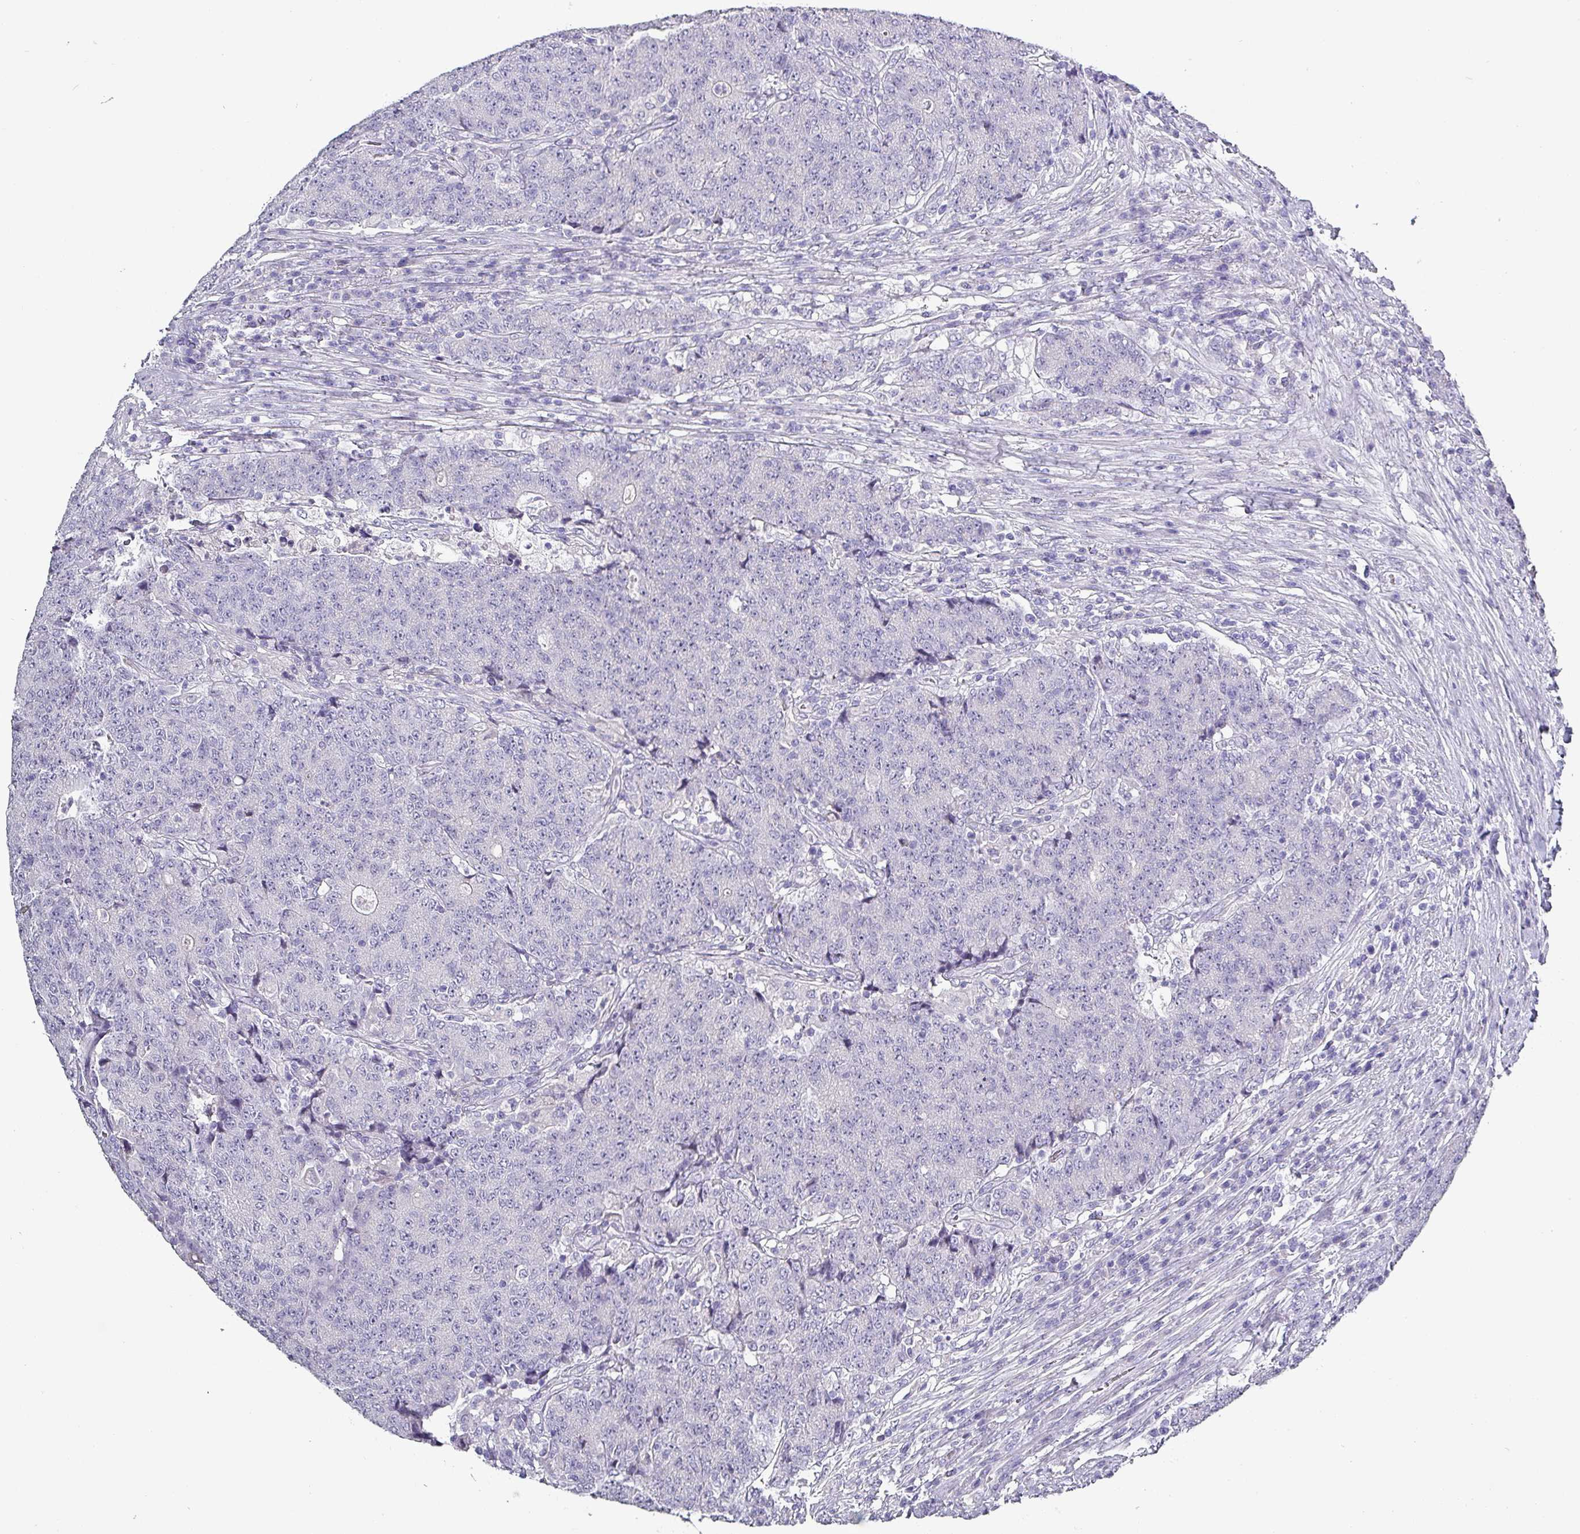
{"staining": {"intensity": "negative", "quantity": "none", "location": "none"}, "tissue": "colorectal cancer", "cell_type": "Tumor cells", "image_type": "cancer", "snomed": [{"axis": "morphology", "description": "Adenocarcinoma, NOS"}, {"axis": "topography", "description": "Colon"}], "caption": "Tumor cells are negative for protein expression in human colorectal cancer (adenocarcinoma).", "gene": "INS-IGF2", "patient": {"sex": "female", "age": 75}}